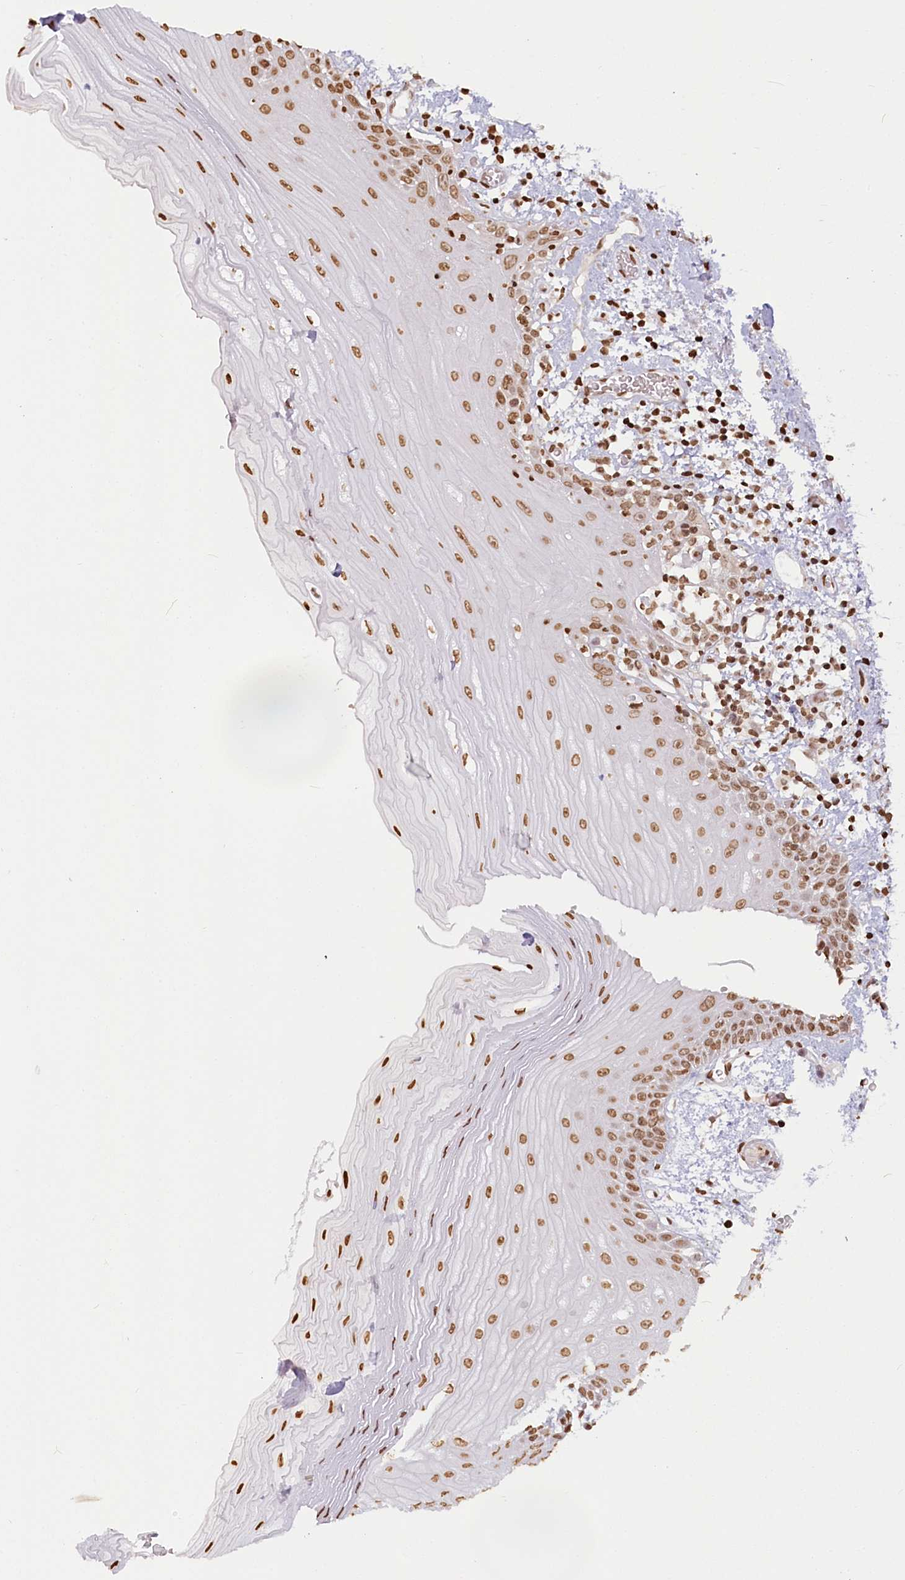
{"staining": {"intensity": "moderate", "quantity": ">75%", "location": "nuclear"}, "tissue": "oral mucosa", "cell_type": "Squamous epithelial cells", "image_type": "normal", "snomed": [{"axis": "morphology", "description": "Normal tissue, NOS"}, {"axis": "topography", "description": "Oral tissue"}], "caption": "Protein expression by immunohistochemistry (IHC) displays moderate nuclear staining in approximately >75% of squamous epithelial cells in benign oral mucosa. The protein of interest is stained brown, and the nuclei are stained in blue (DAB (3,3'-diaminobenzidine) IHC with brightfield microscopy, high magnification).", "gene": "FAM13A", "patient": {"sex": "male", "age": 52}}